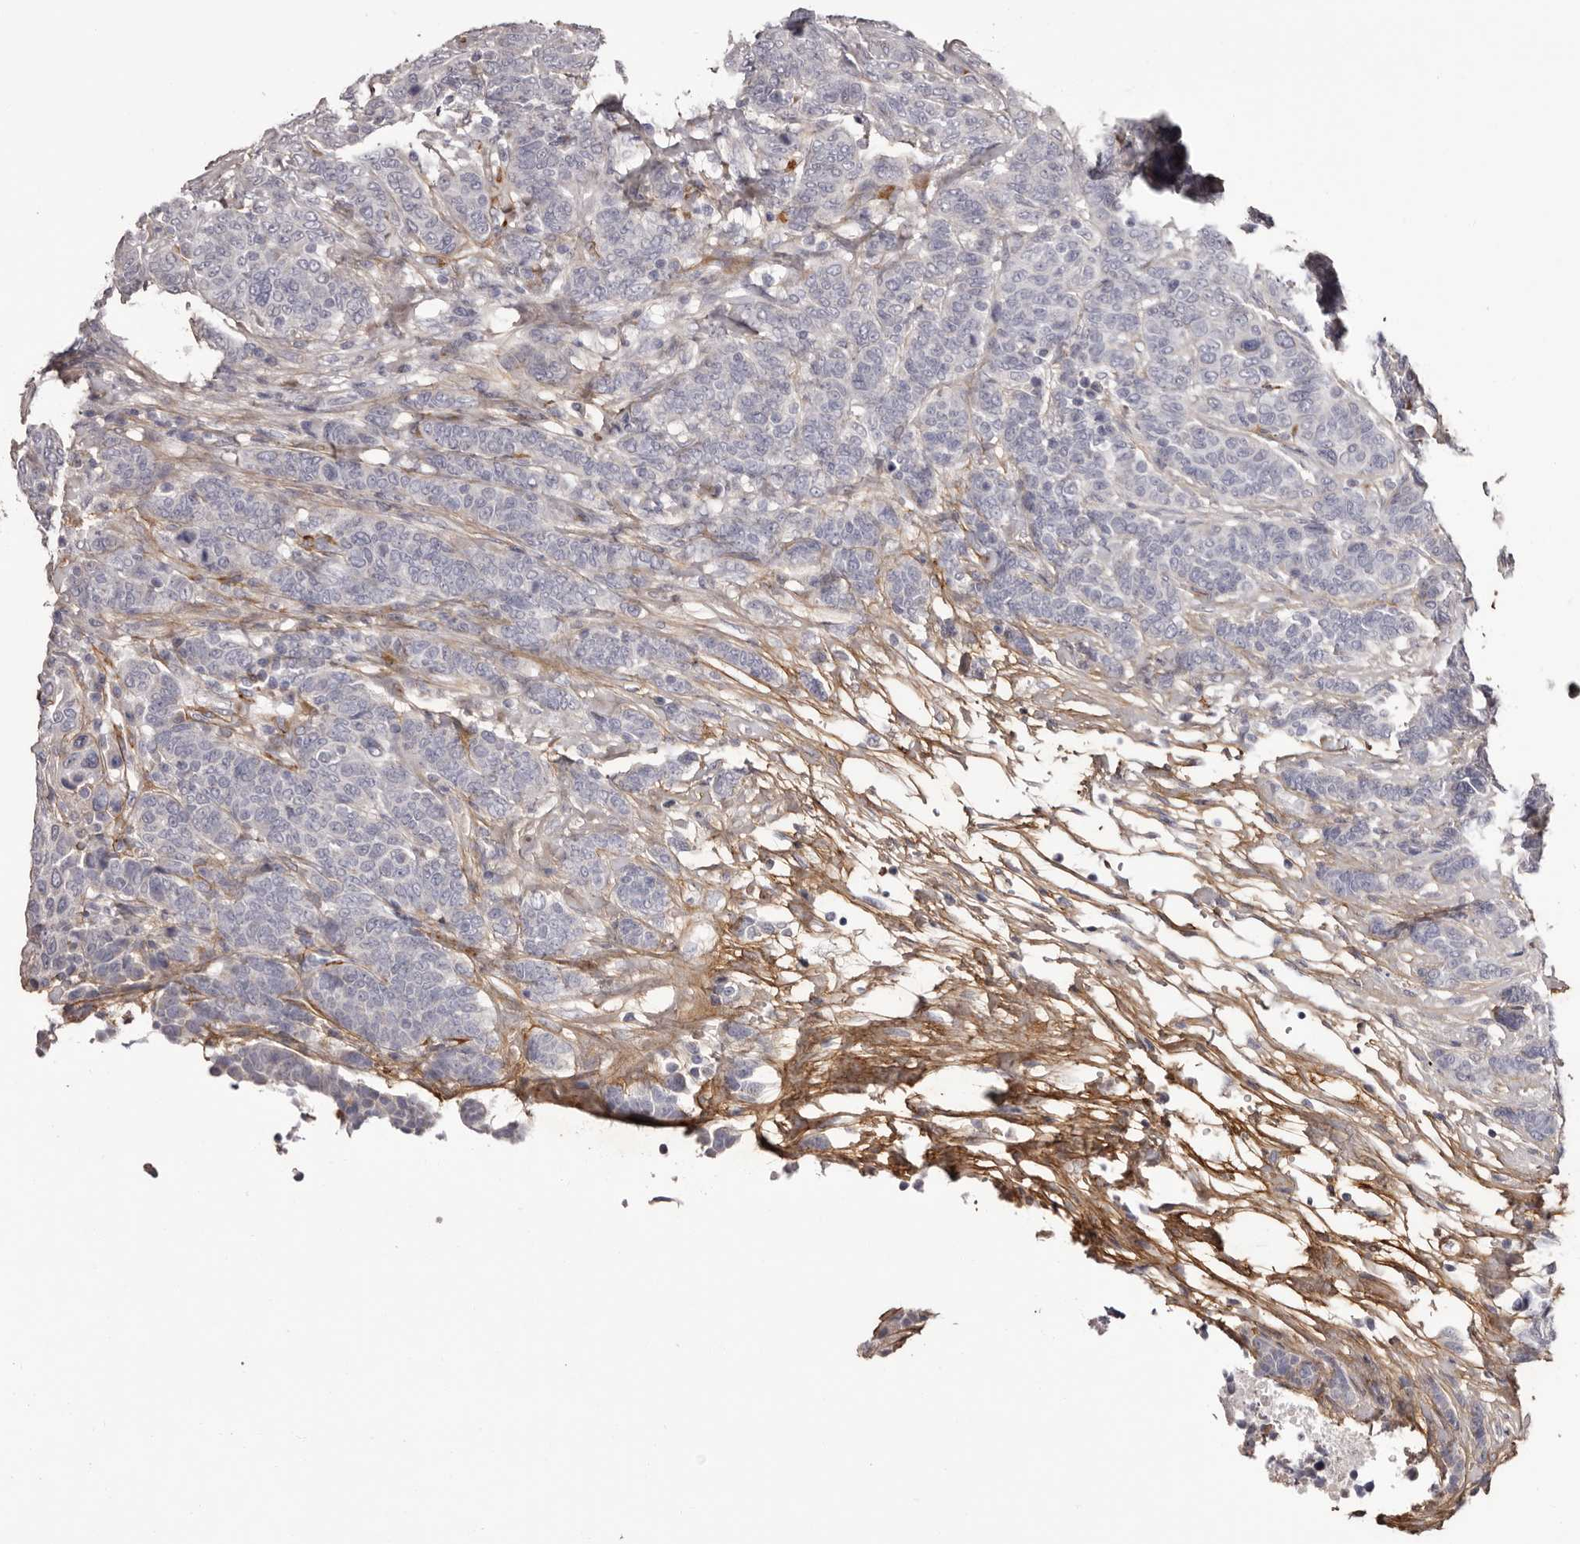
{"staining": {"intensity": "negative", "quantity": "none", "location": "none"}, "tissue": "breast cancer", "cell_type": "Tumor cells", "image_type": "cancer", "snomed": [{"axis": "morphology", "description": "Duct carcinoma"}, {"axis": "topography", "description": "Breast"}], "caption": "The image exhibits no significant expression in tumor cells of breast cancer (invasive ductal carcinoma).", "gene": "COL6A1", "patient": {"sex": "female", "age": 37}}